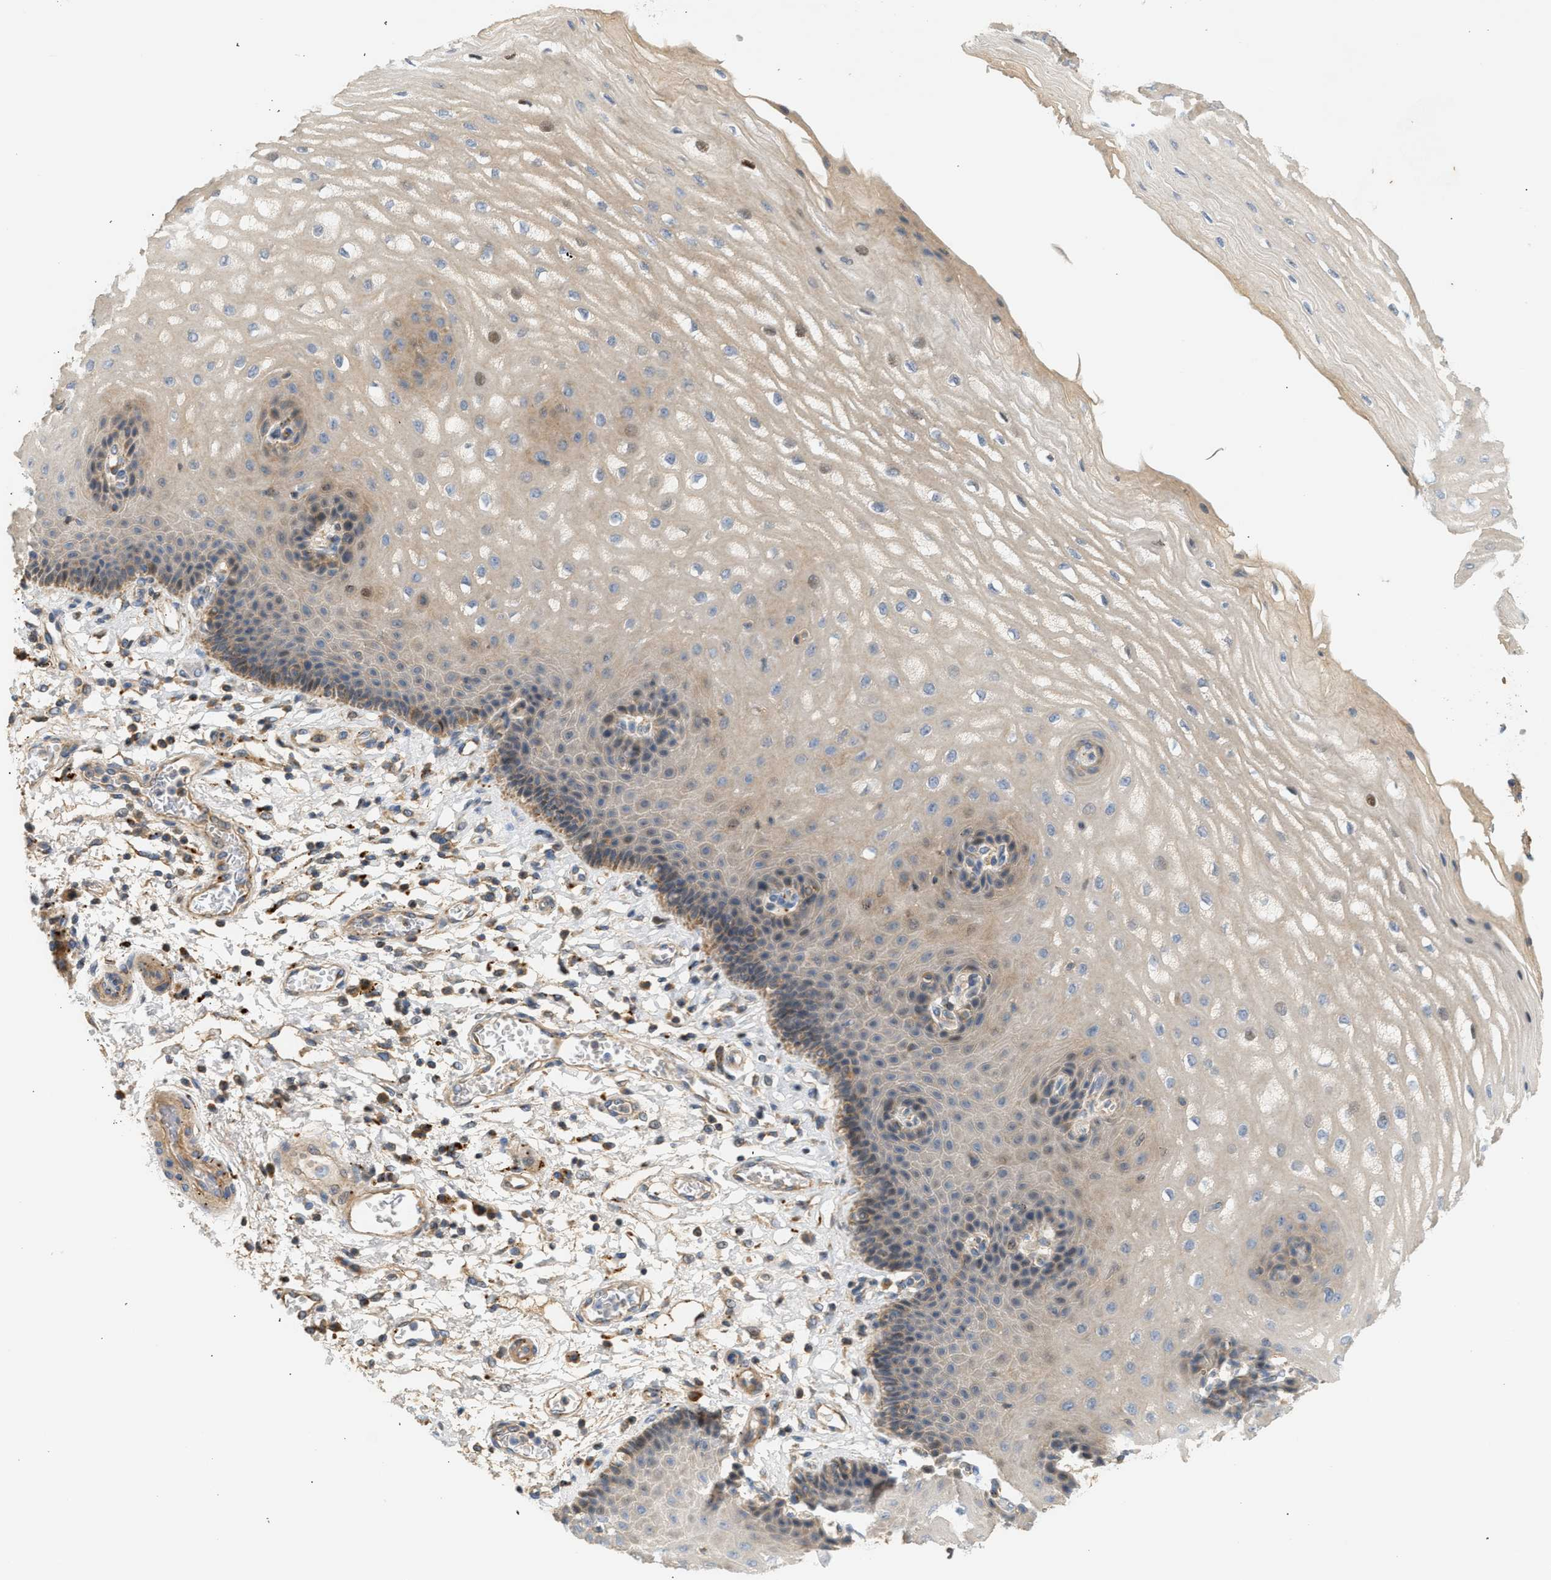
{"staining": {"intensity": "weak", "quantity": ">75%", "location": "cytoplasmic/membranous"}, "tissue": "esophagus", "cell_type": "Squamous epithelial cells", "image_type": "normal", "snomed": [{"axis": "morphology", "description": "Normal tissue, NOS"}, {"axis": "topography", "description": "Esophagus"}], "caption": "A histopathology image of esophagus stained for a protein demonstrates weak cytoplasmic/membranous brown staining in squamous epithelial cells.", "gene": "ENTHD1", "patient": {"sex": "male", "age": 54}}